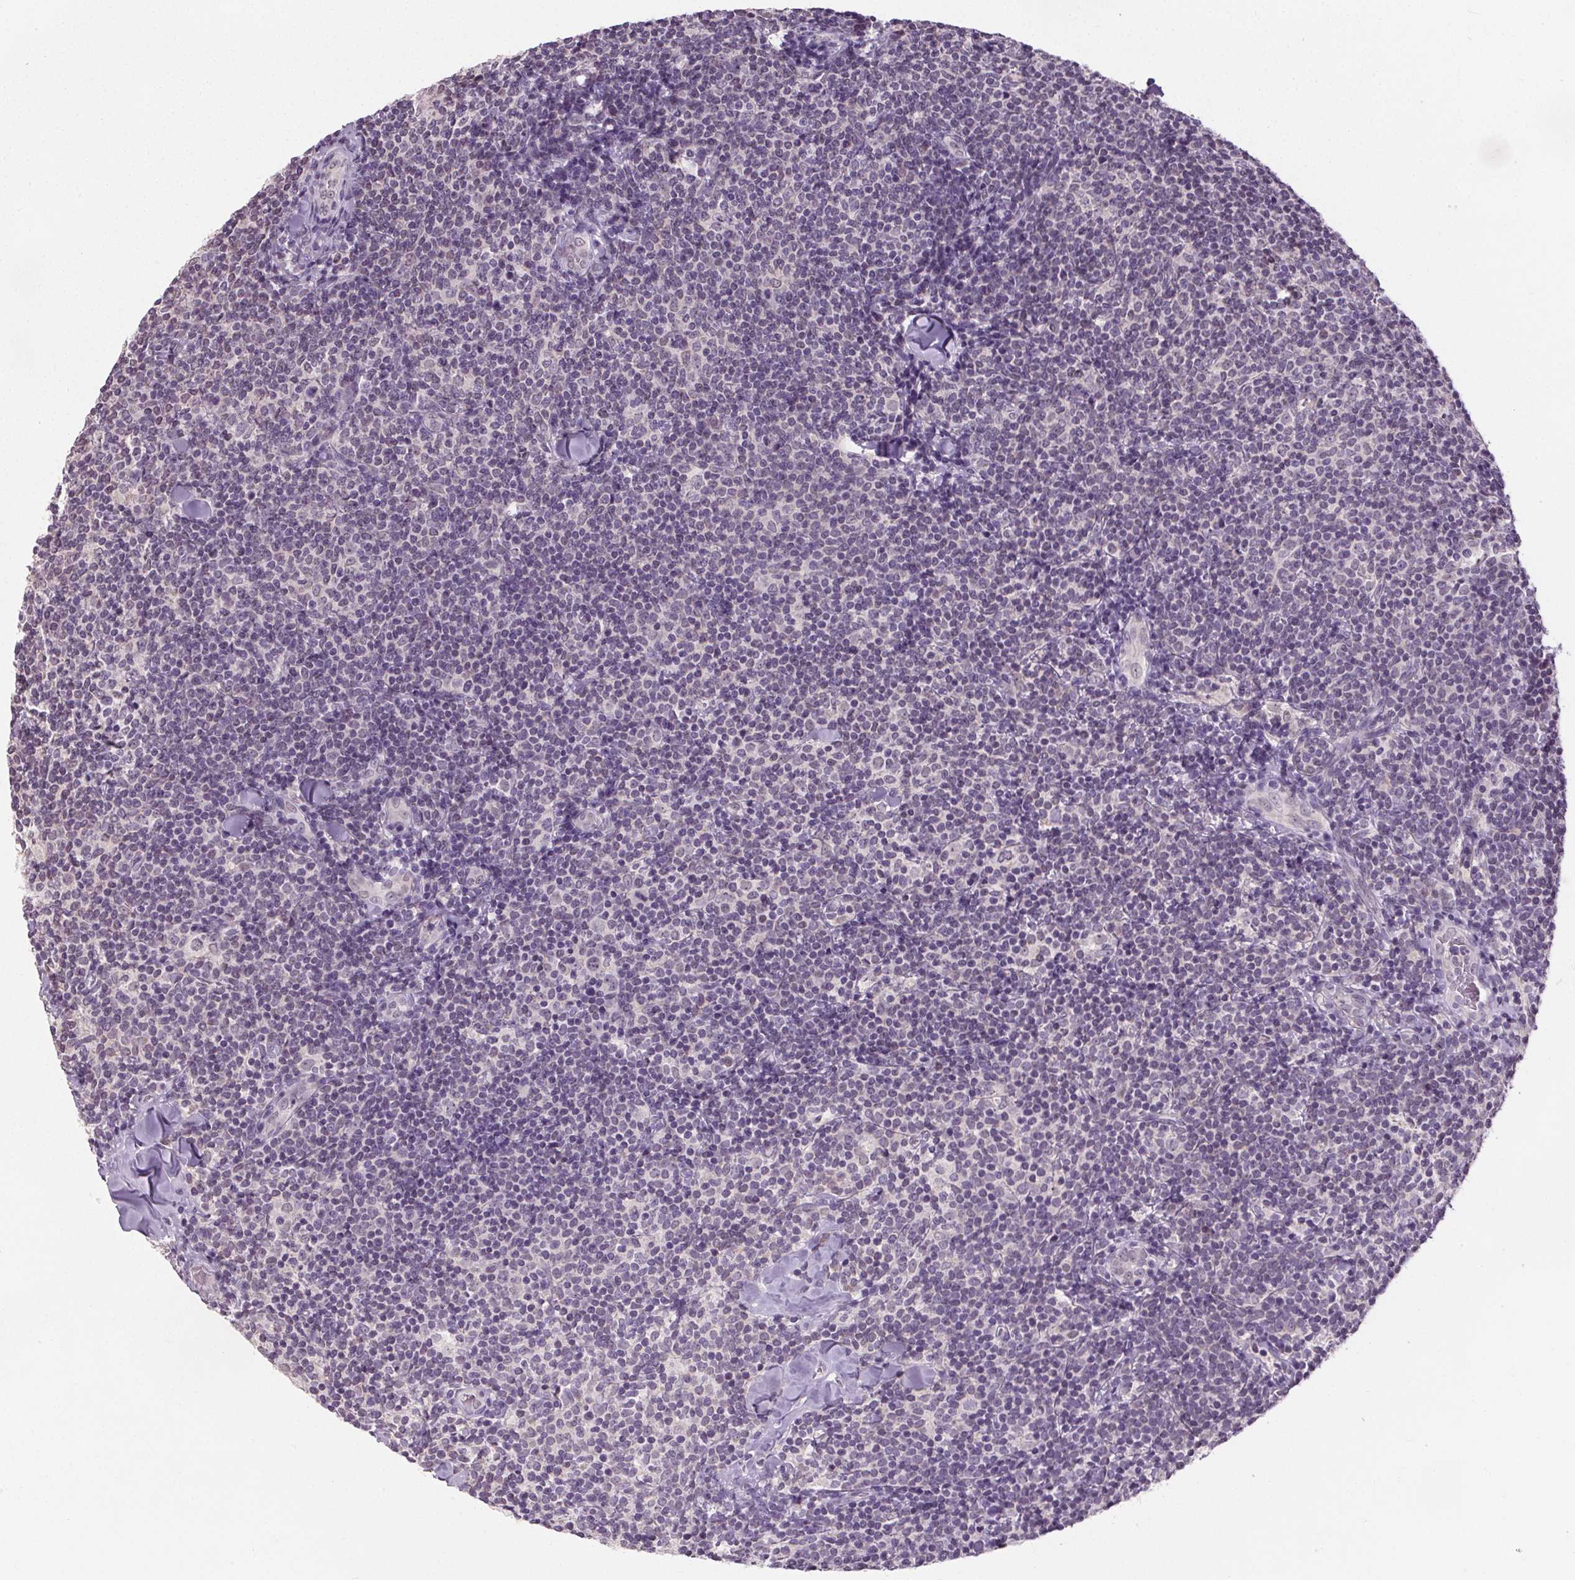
{"staining": {"intensity": "negative", "quantity": "none", "location": "none"}, "tissue": "lymphoma", "cell_type": "Tumor cells", "image_type": "cancer", "snomed": [{"axis": "morphology", "description": "Malignant lymphoma, non-Hodgkin's type, Low grade"}, {"axis": "topography", "description": "Lymph node"}], "caption": "This micrograph is of low-grade malignant lymphoma, non-Hodgkin's type stained with IHC to label a protein in brown with the nuclei are counter-stained blue. There is no staining in tumor cells.", "gene": "SLC2A9", "patient": {"sex": "female", "age": 56}}